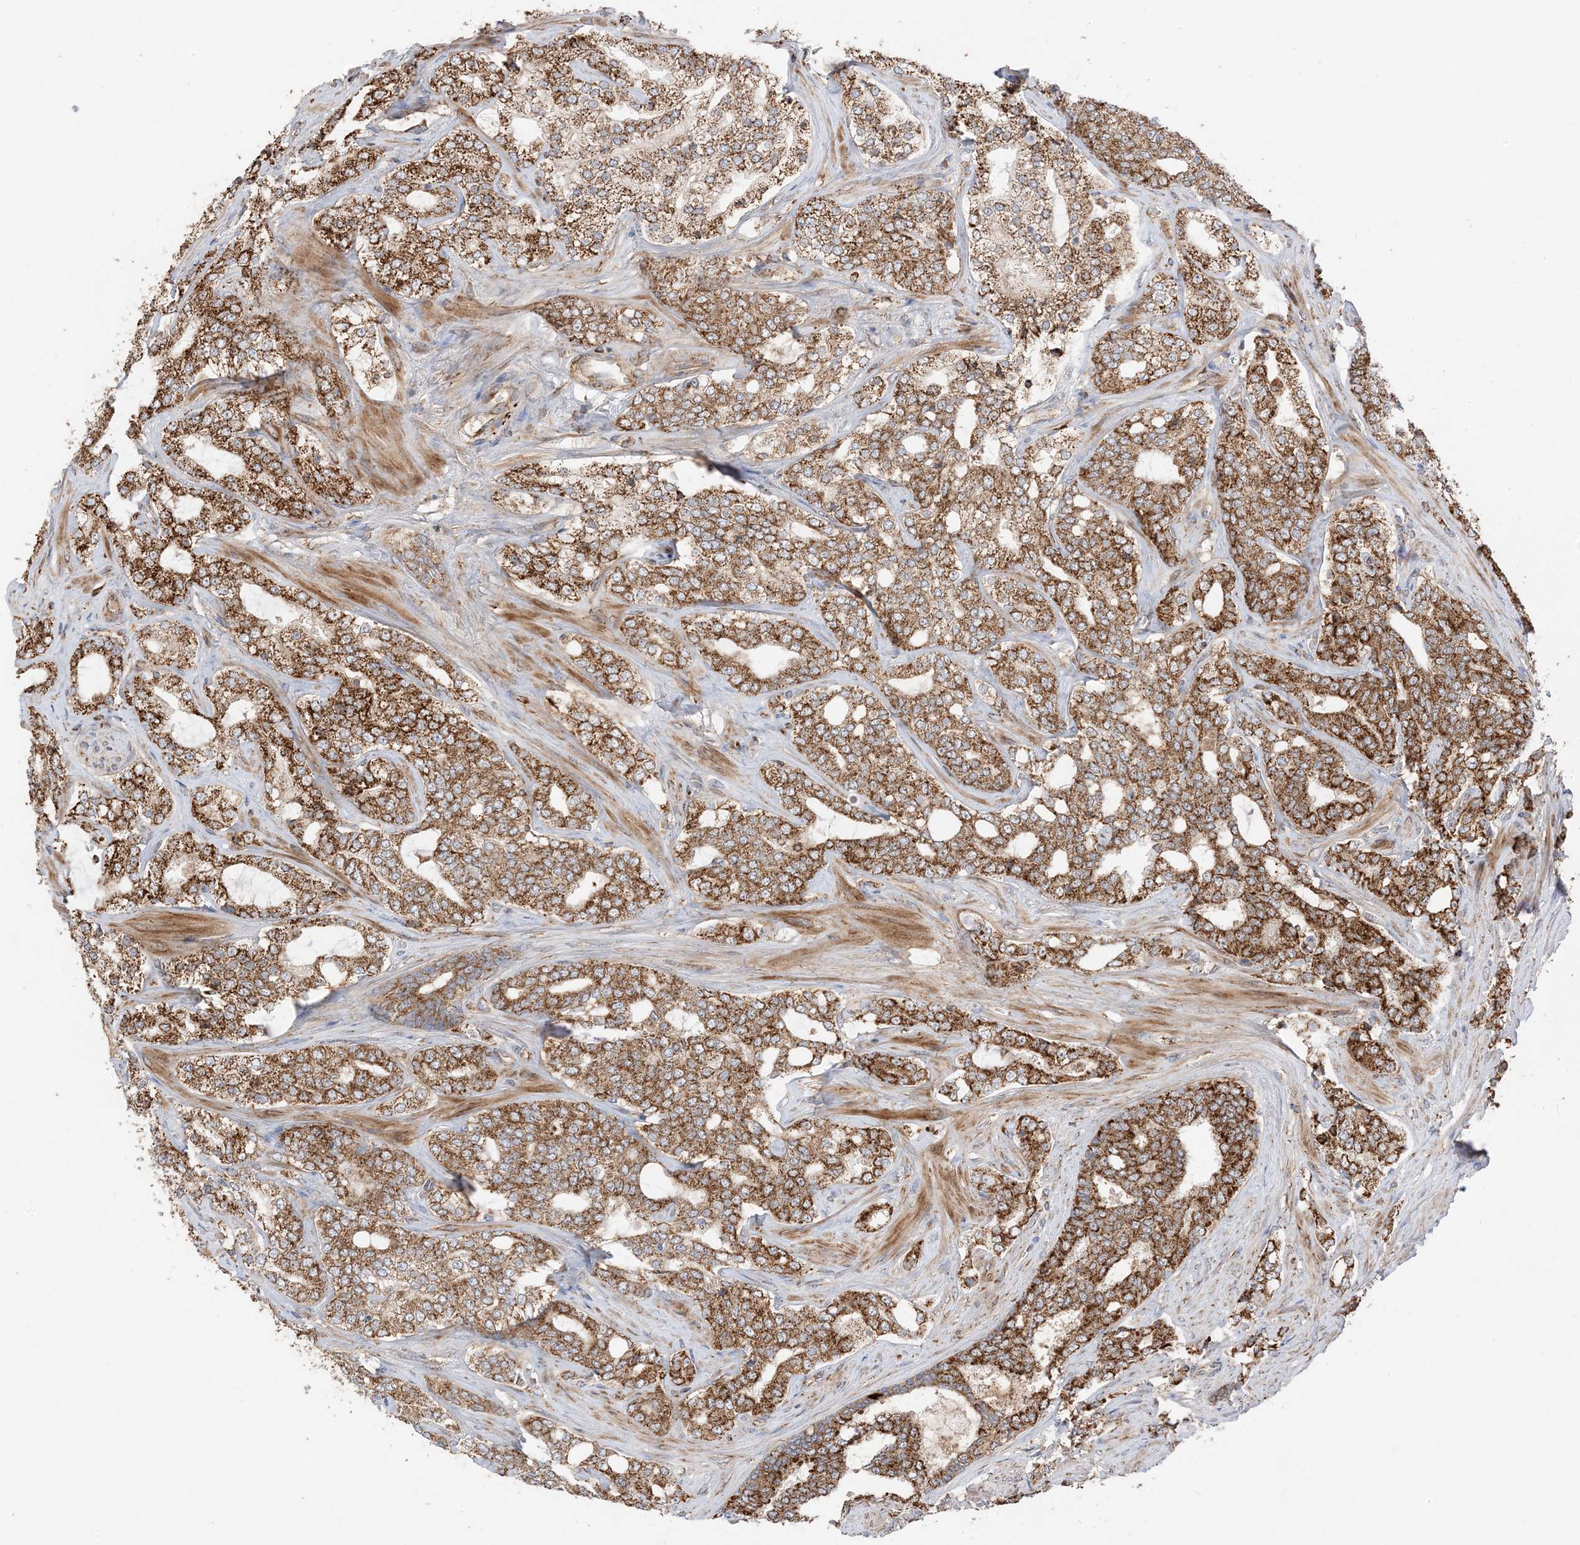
{"staining": {"intensity": "strong", "quantity": ">75%", "location": "cytoplasmic/membranous"}, "tissue": "prostate cancer", "cell_type": "Tumor cells", "image_type": "cancer", "snomed": [{"axis": "morphology", "description": "Adenocarcinoma, High grade"}, {"axis": "topography", "description": "Prostate"}], "caption": "Immunohistochemistry (IHC) micrograph of neoplastic tissue: prostate cancer (adenocarcinoma (high-grade)) stained using IHC displays high levels of strong protein expression localized specifically in the cytoplasmic/membranous of tumor cells, appearing as a cytoplasmic/membranous brown color.", "gene": "N4BP3", "patient": {"sex": "male", "age": 64}}